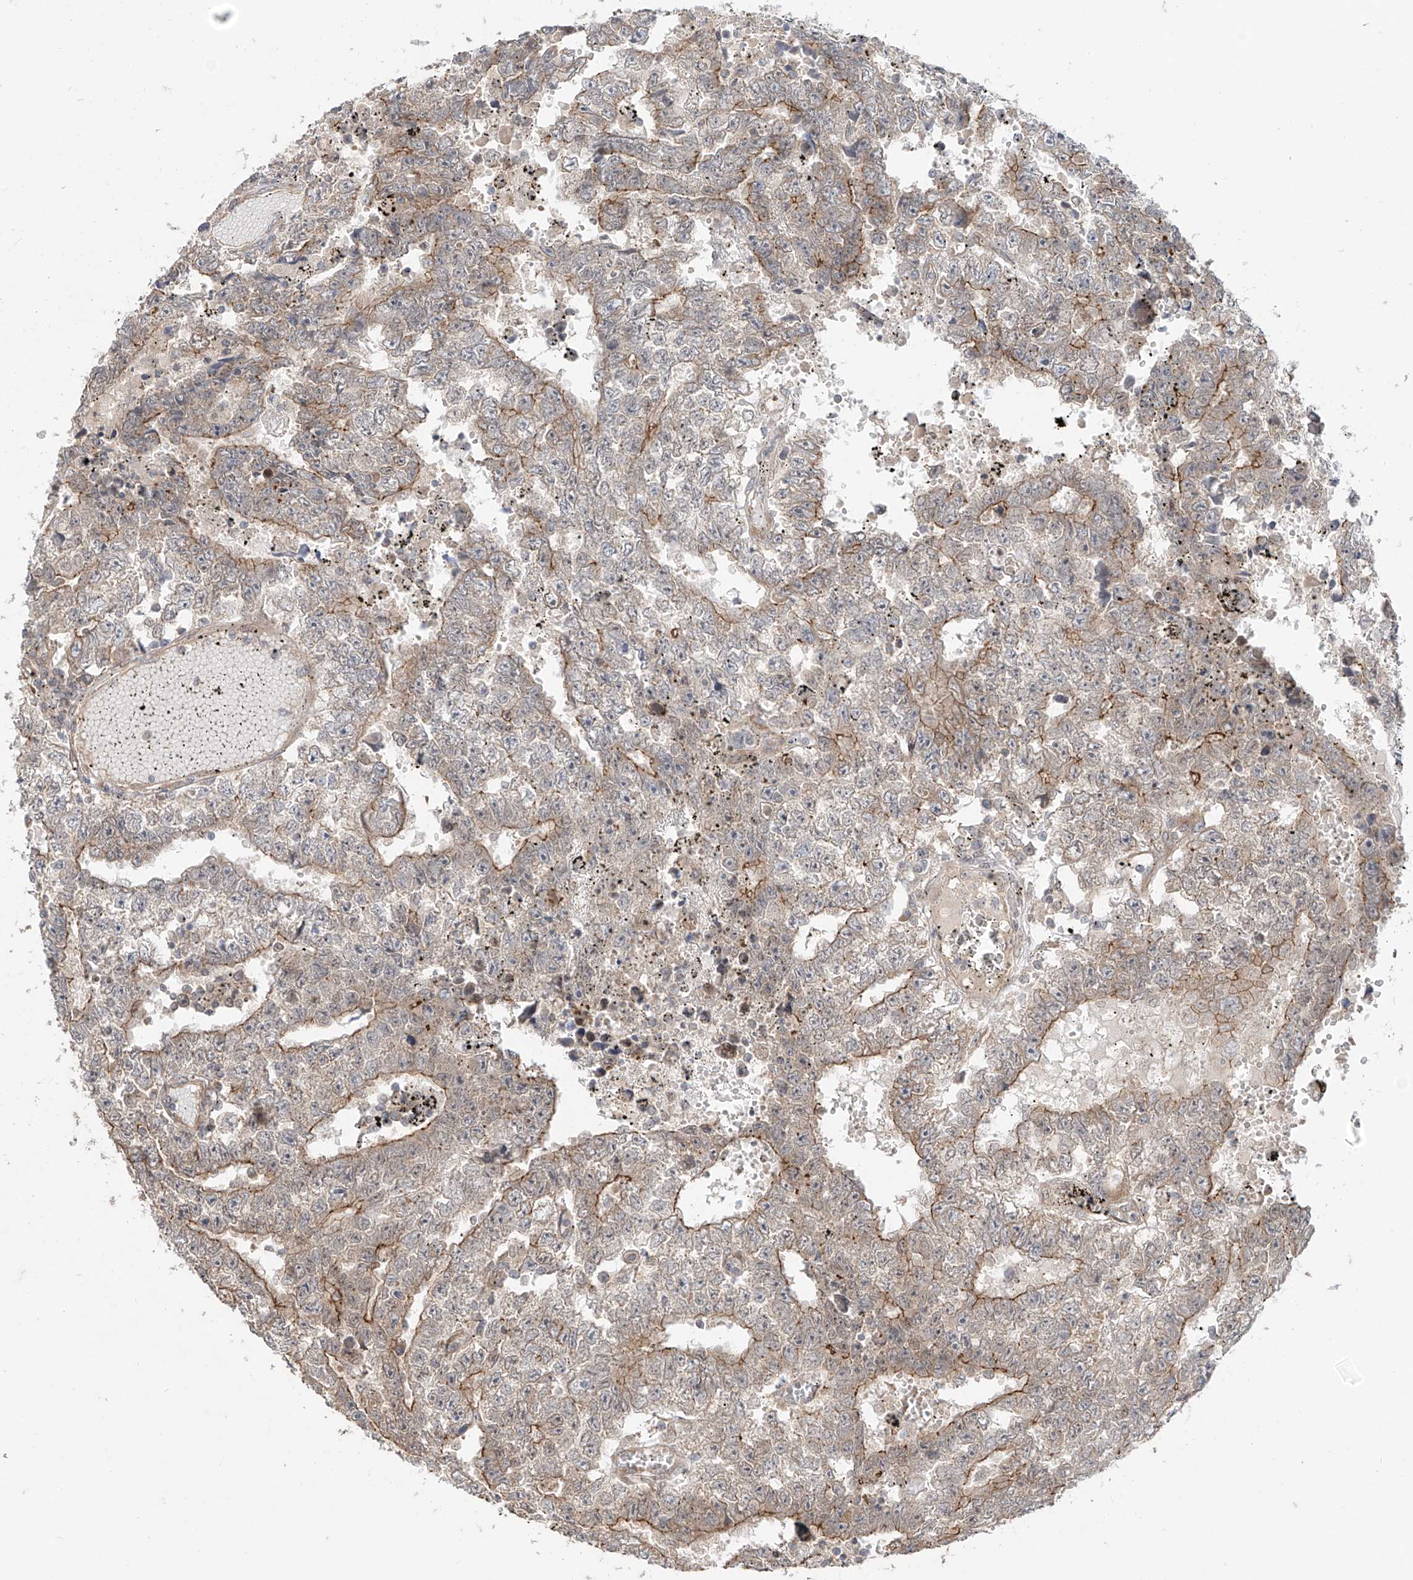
{"staining": {"intensity": "moderate", "quantity": "<25%", "location": "cytoplasmic/membranous"}, "tissue": "testis cancer", "cell_type": "Tumor cells", "image_type": "cancer", "snomed": [{"axis": "morphology", "description": "Carcinoma, Embryonal, NOS"}, {"axis": "topography", "description": "Testis"}], "caption": "Moderate cytoplasmic/membranous staining is appreciated in about <25% of tumor cells in testis embryonal carcinoma. (DAB = brown stain, brightfield microscopy at high magnification).", "gene": "MTUS2", "patient": {"sex": "male", "age": 25}}